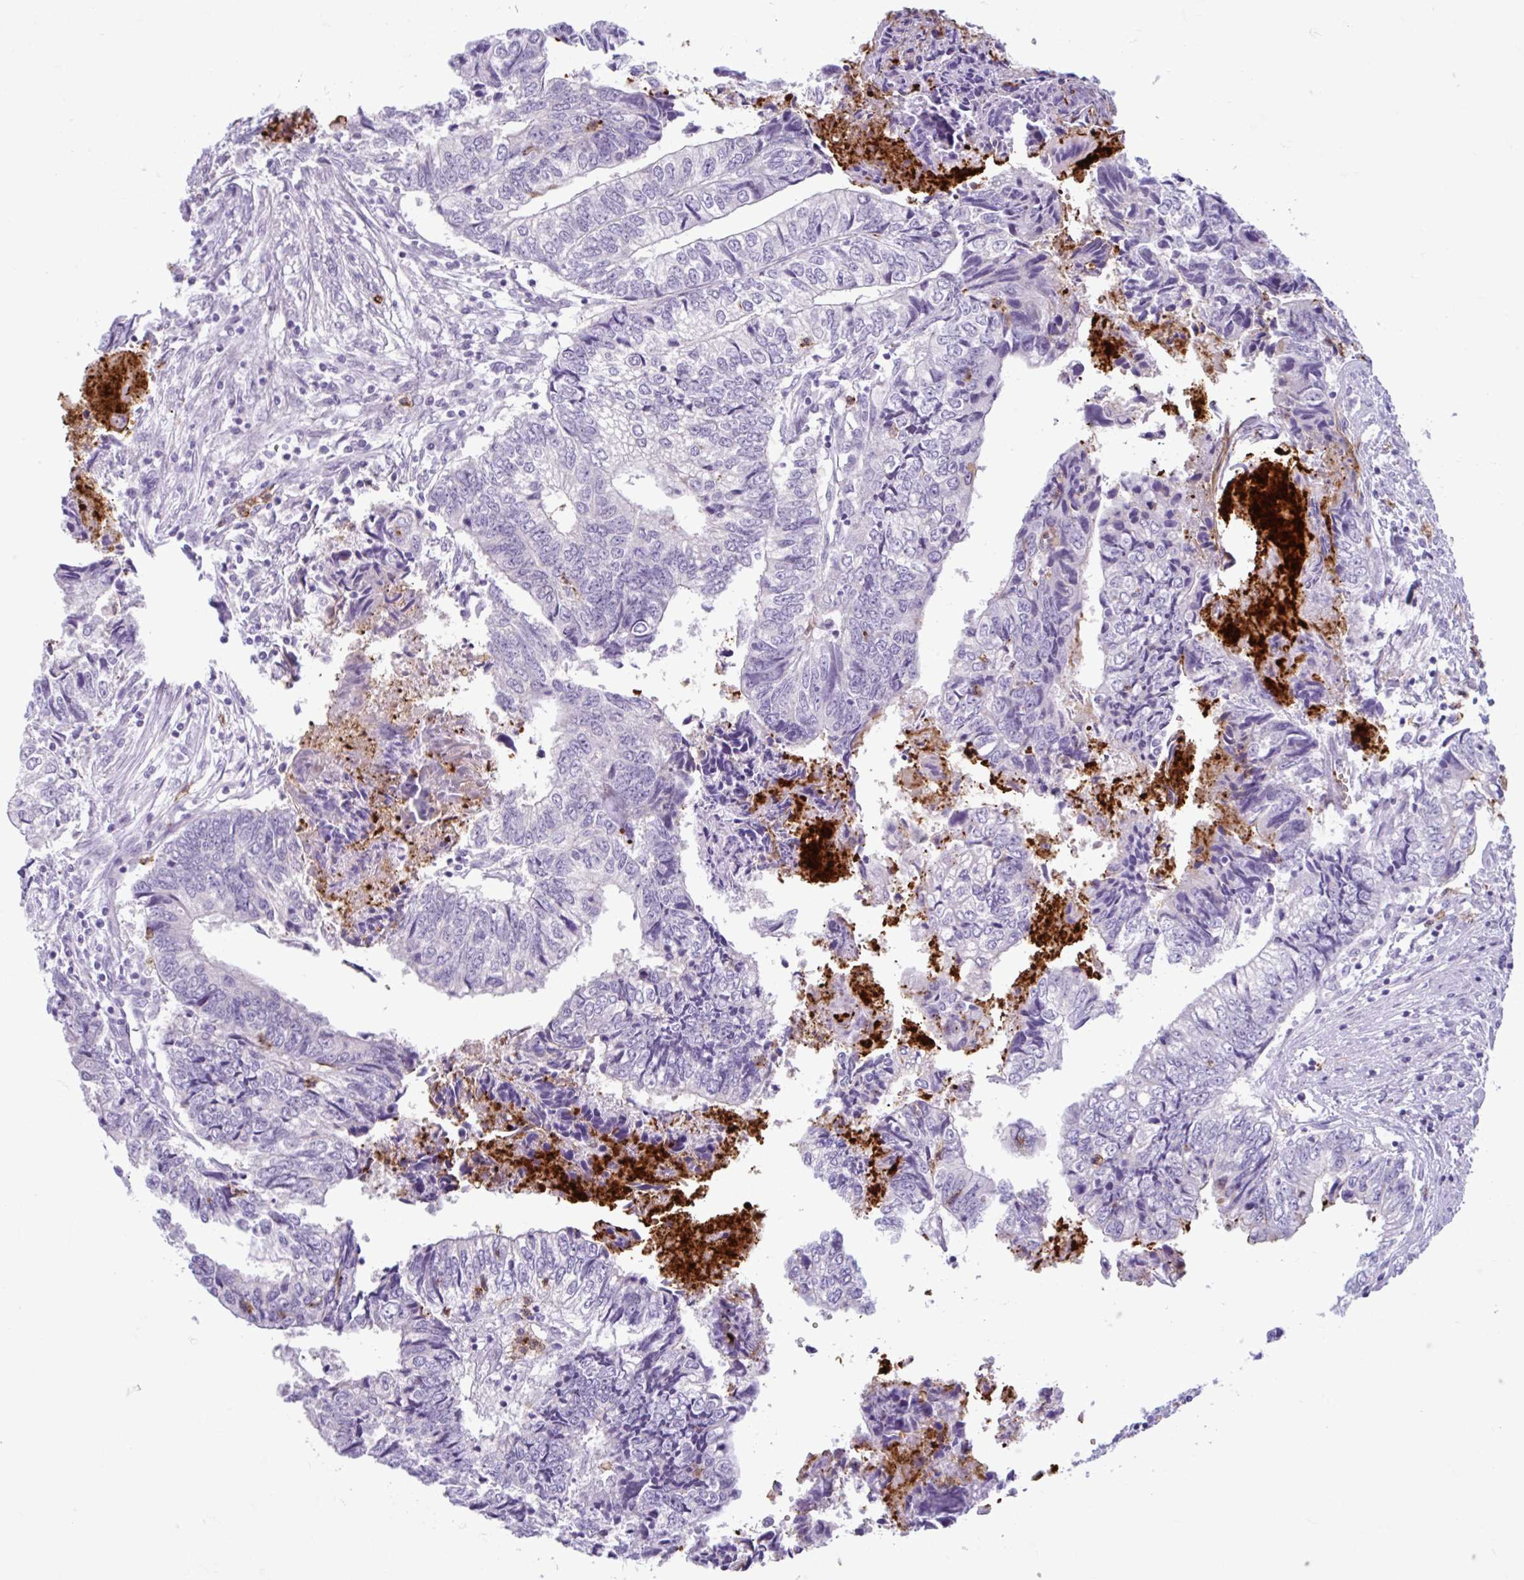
{"staining": {"intensity": "negative", "quantity": "none", "location": "none"}, "tissue": "colorectal cancer", "cell_type": "Tumor cells", "image_type": "cancer", "snomed": [{"axis": "morphology", "description": "Adenocarcinoma, NOS"}, {"axis": "topography", "description": "Colon"}], "caption": "This is an immunohistochemistry histopathology image of colorectal cancer (adenocarcinoma). There is no staining in tumor cells.", "gene": "CEP120", "patient": {"sex": "male", "age": 86}}